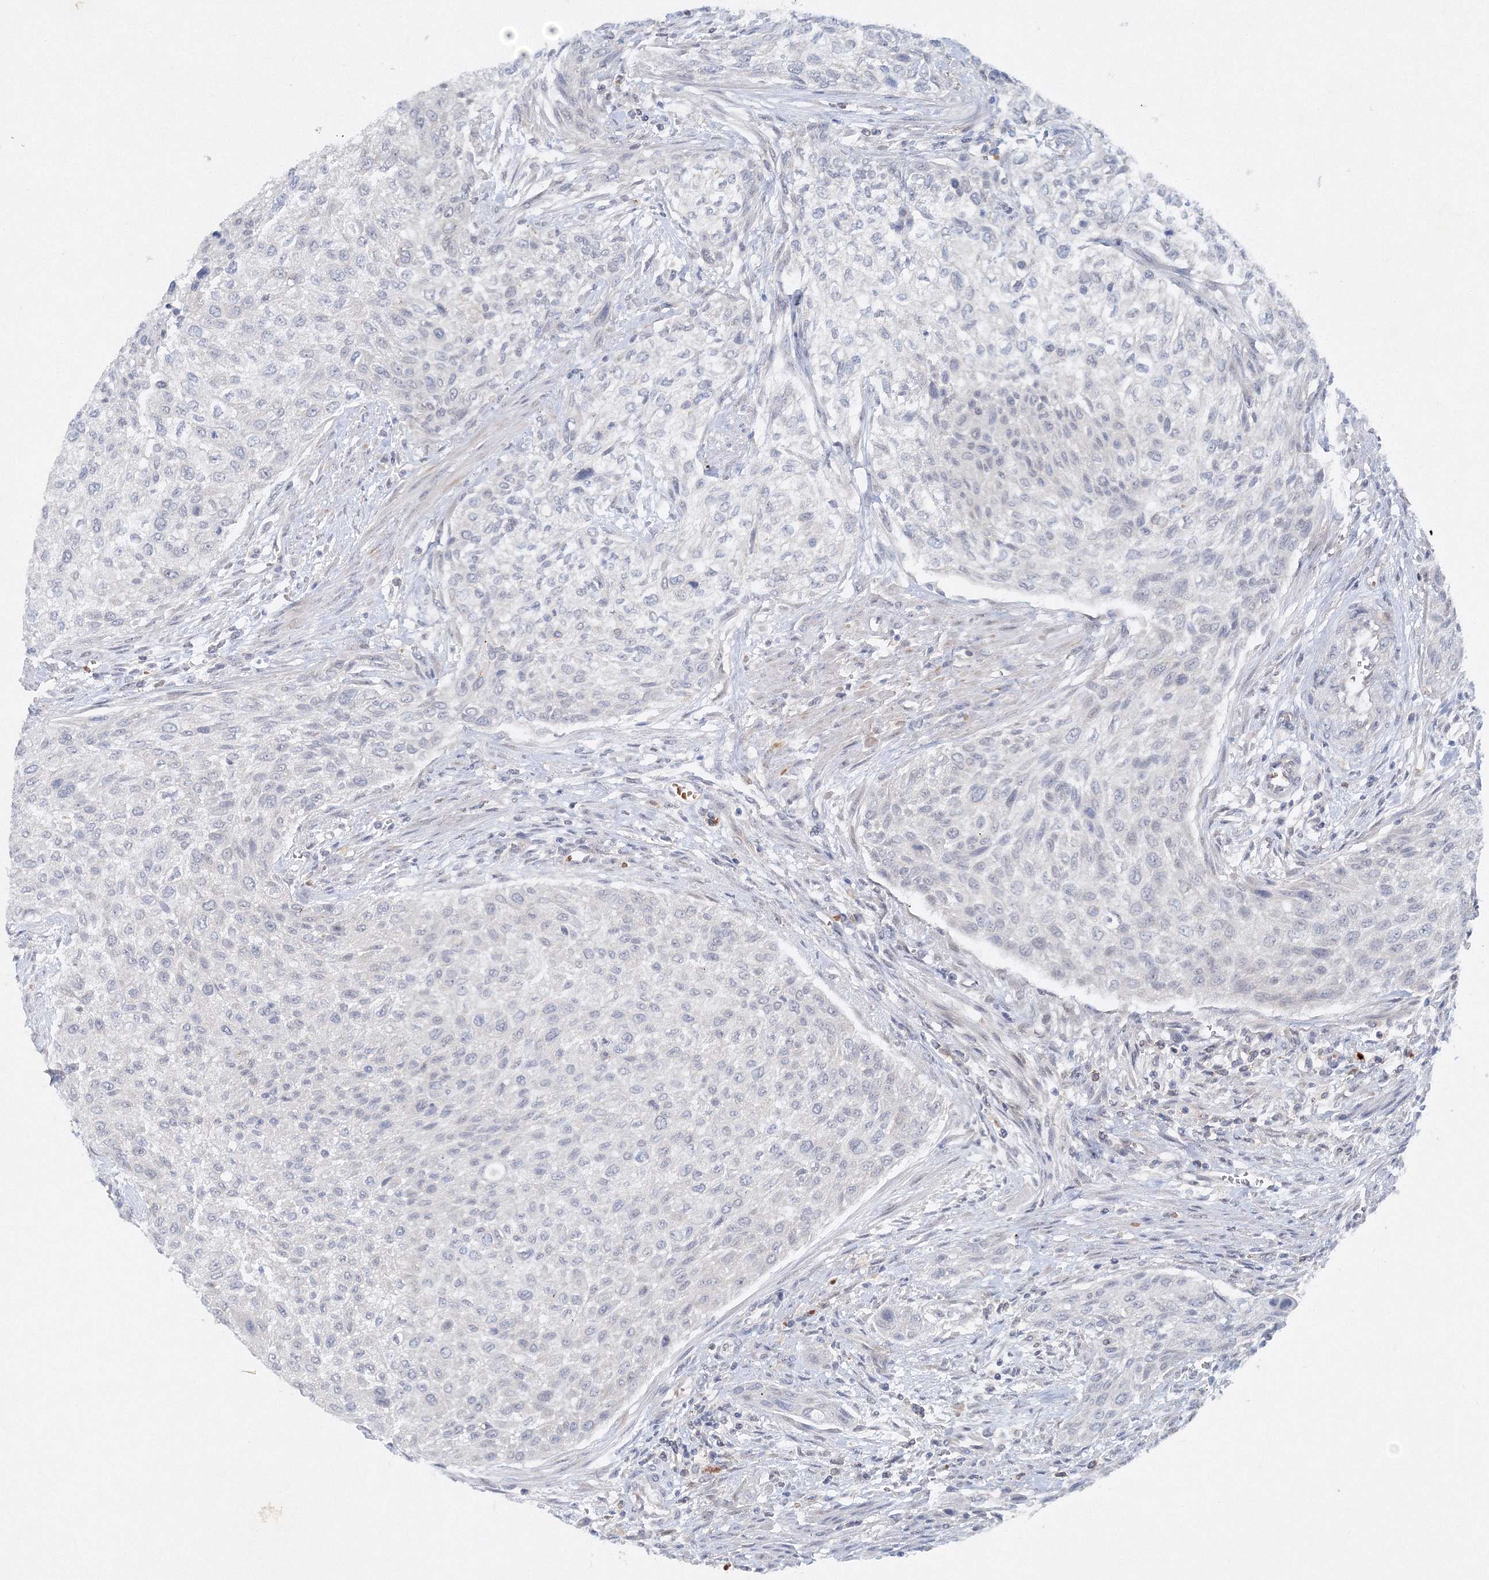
{"staining": {"intensity": "negative", "quantity": "none", "location": "none"}, "tissue": "urothelial cancer", "cell_type": "Tumor cells", "image_type": "cancer", "snomed": [{"axis": "morphology", "description": "Urothelial carcinoma, High grade"}, {"axis": "topography", "description": "Urinary bladder"}], "caption": "An immunohistochemistry photomicrograph of urothelial carcinoma (high-grade) is shown. There is no staining in tumor cells of urothelial carcinoma (high-grade).", "gene": "SH3BP5", "patient": {"sex": "male", "age": 35}}